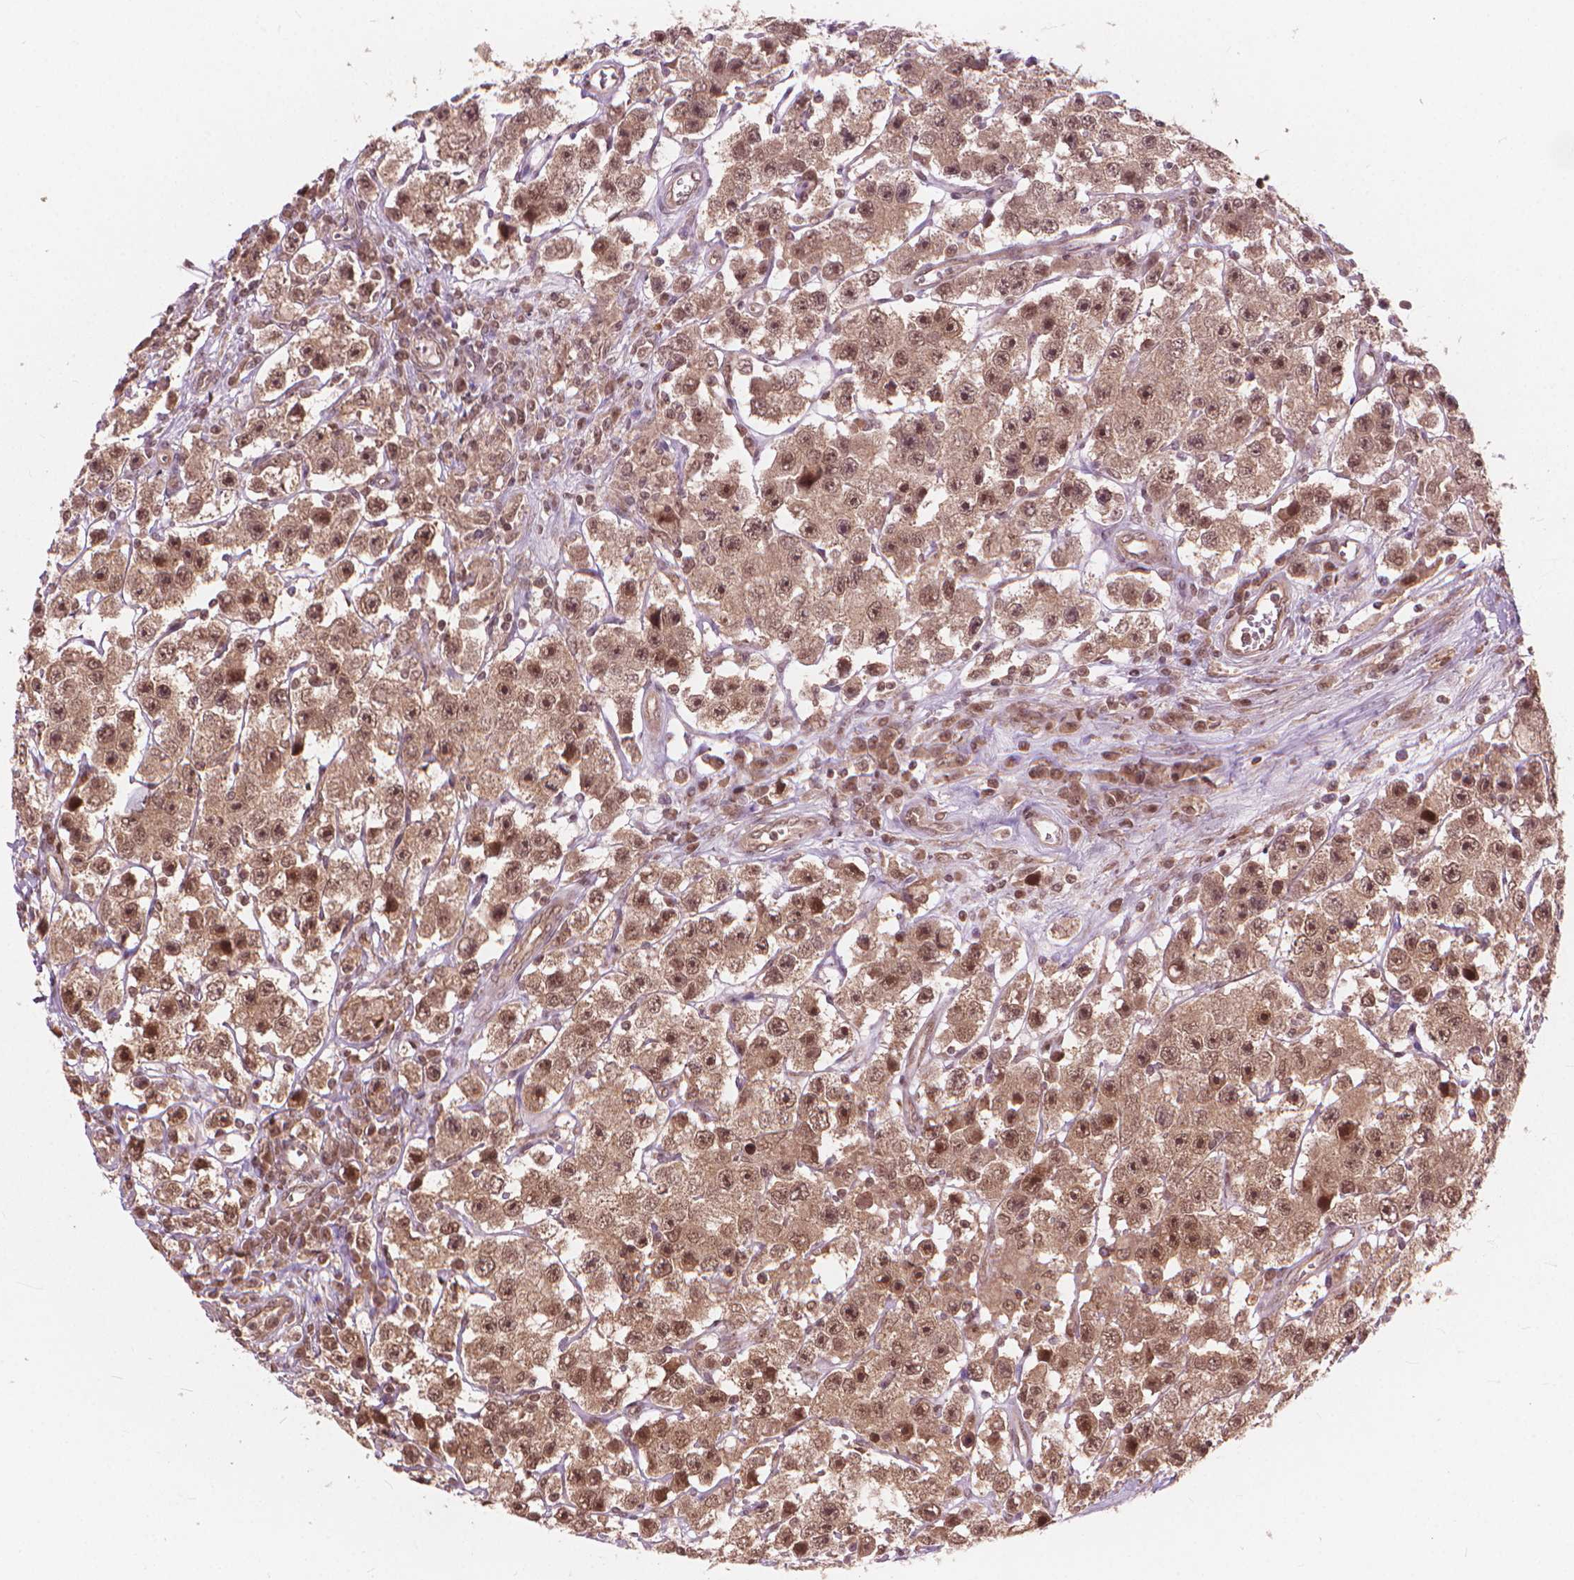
{"staining": {"intensity": "moderate", "quantity": ">75%", "location": "nuclear"}, "tissue": "testis cancer", "cell_type": "Tumor cells", "image_type": "cancer", "snomed": [{"axis": "morphology", "description": "Seminoma, NOS"}, {"axis": "topography", "description": "Testis"}], "caption": "Protein staining exhibits moderate nuclear positivity in about >75% of tumor cells in testis cancer (seminoma).", "gene": "SSU72", "patient": {"sex": "male", "age": 45}}